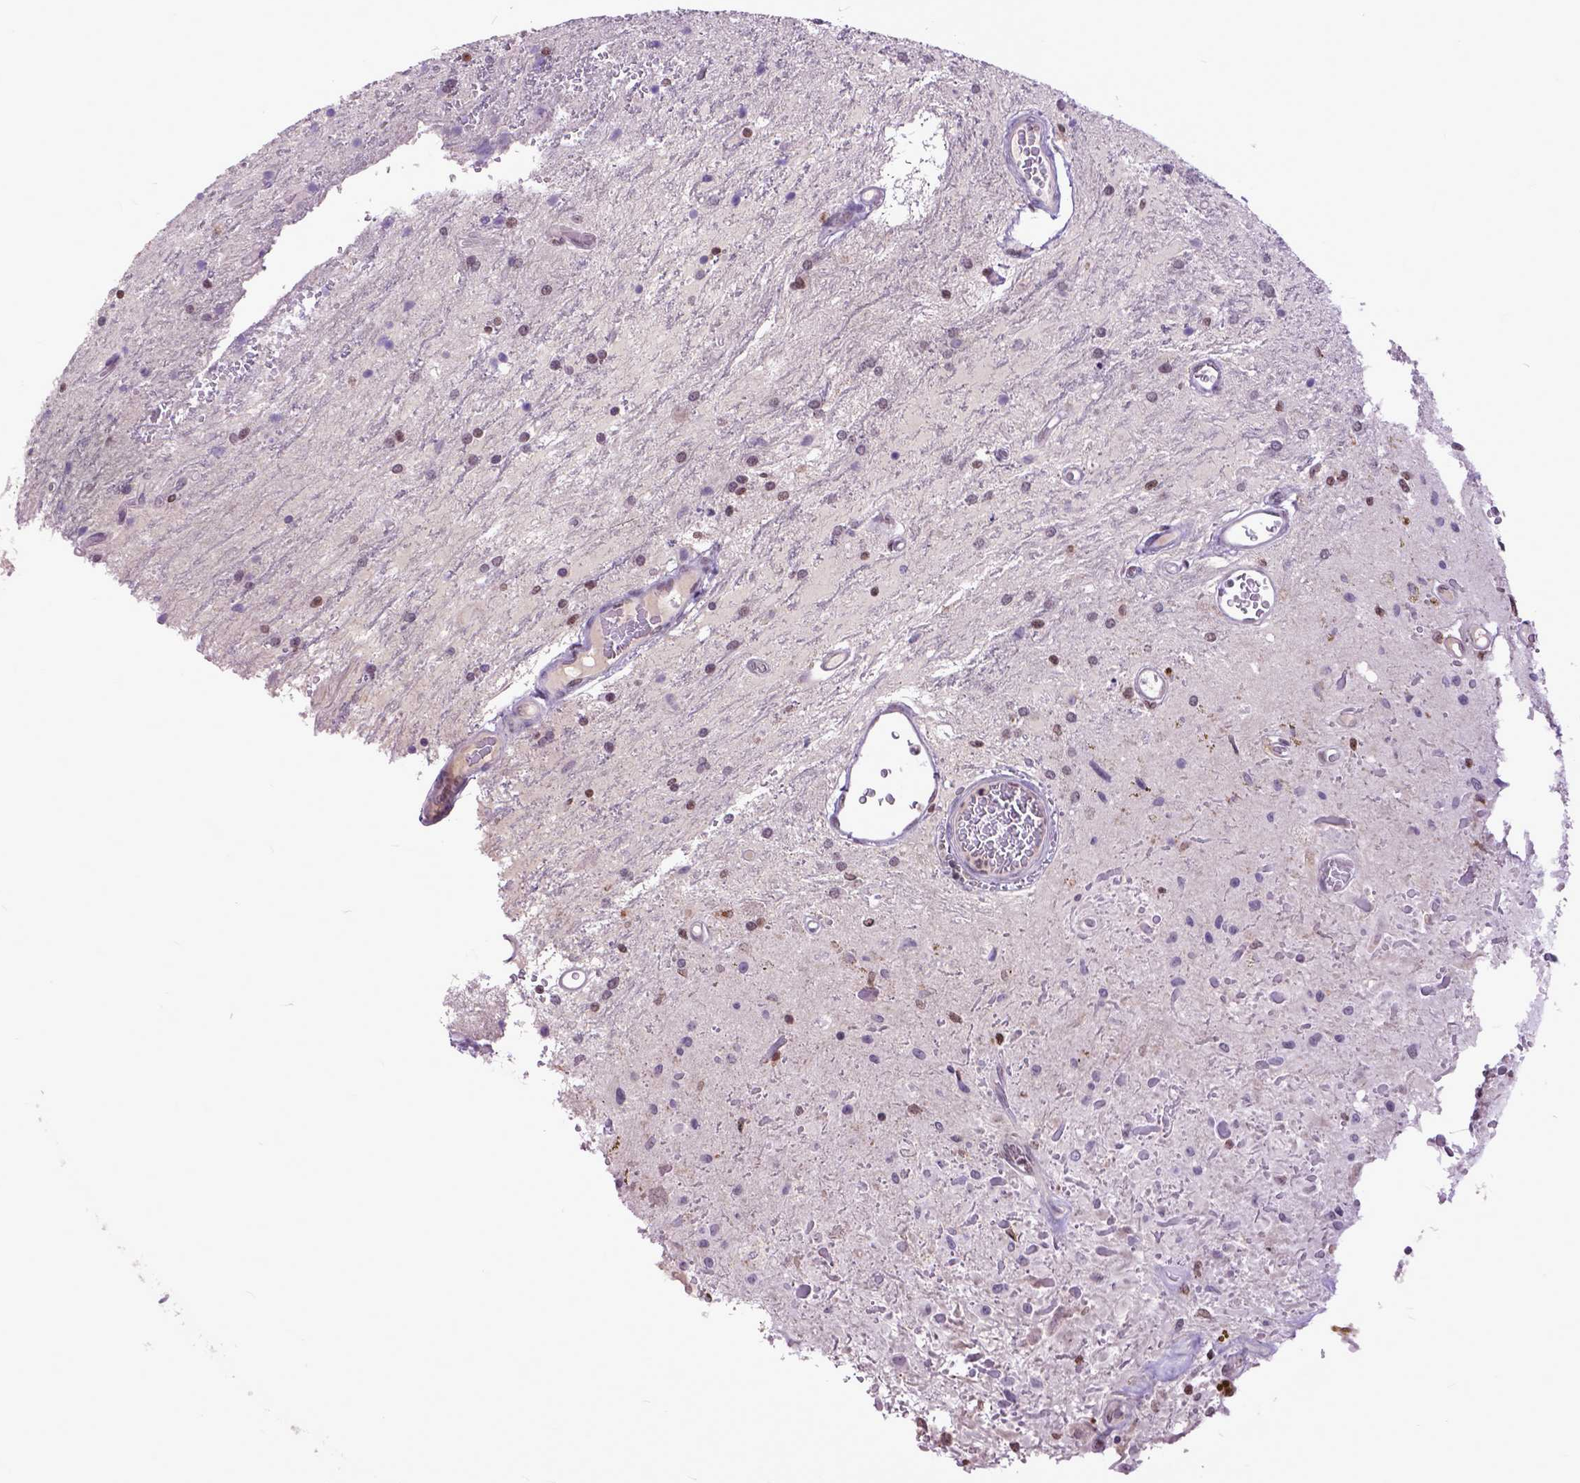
{"staining": {"intensity": "moderate", "quantity": "<25%", "location": "nuclear"}, "tissue": "glioma", "cell_type": "Tumor cells", "image_type": "cancer", "snomed": [{"axis": "morphology", "description": "Glioma, malignant, Low grade"}, {"axis": "topography", "description": "Cerebellum"}], "caption": "A brown stain labels moderate nuclear positivity of a protein in glioma tumor cells.", "gene": "RCC2", "patient": {"sex": "female", "age": 14}}